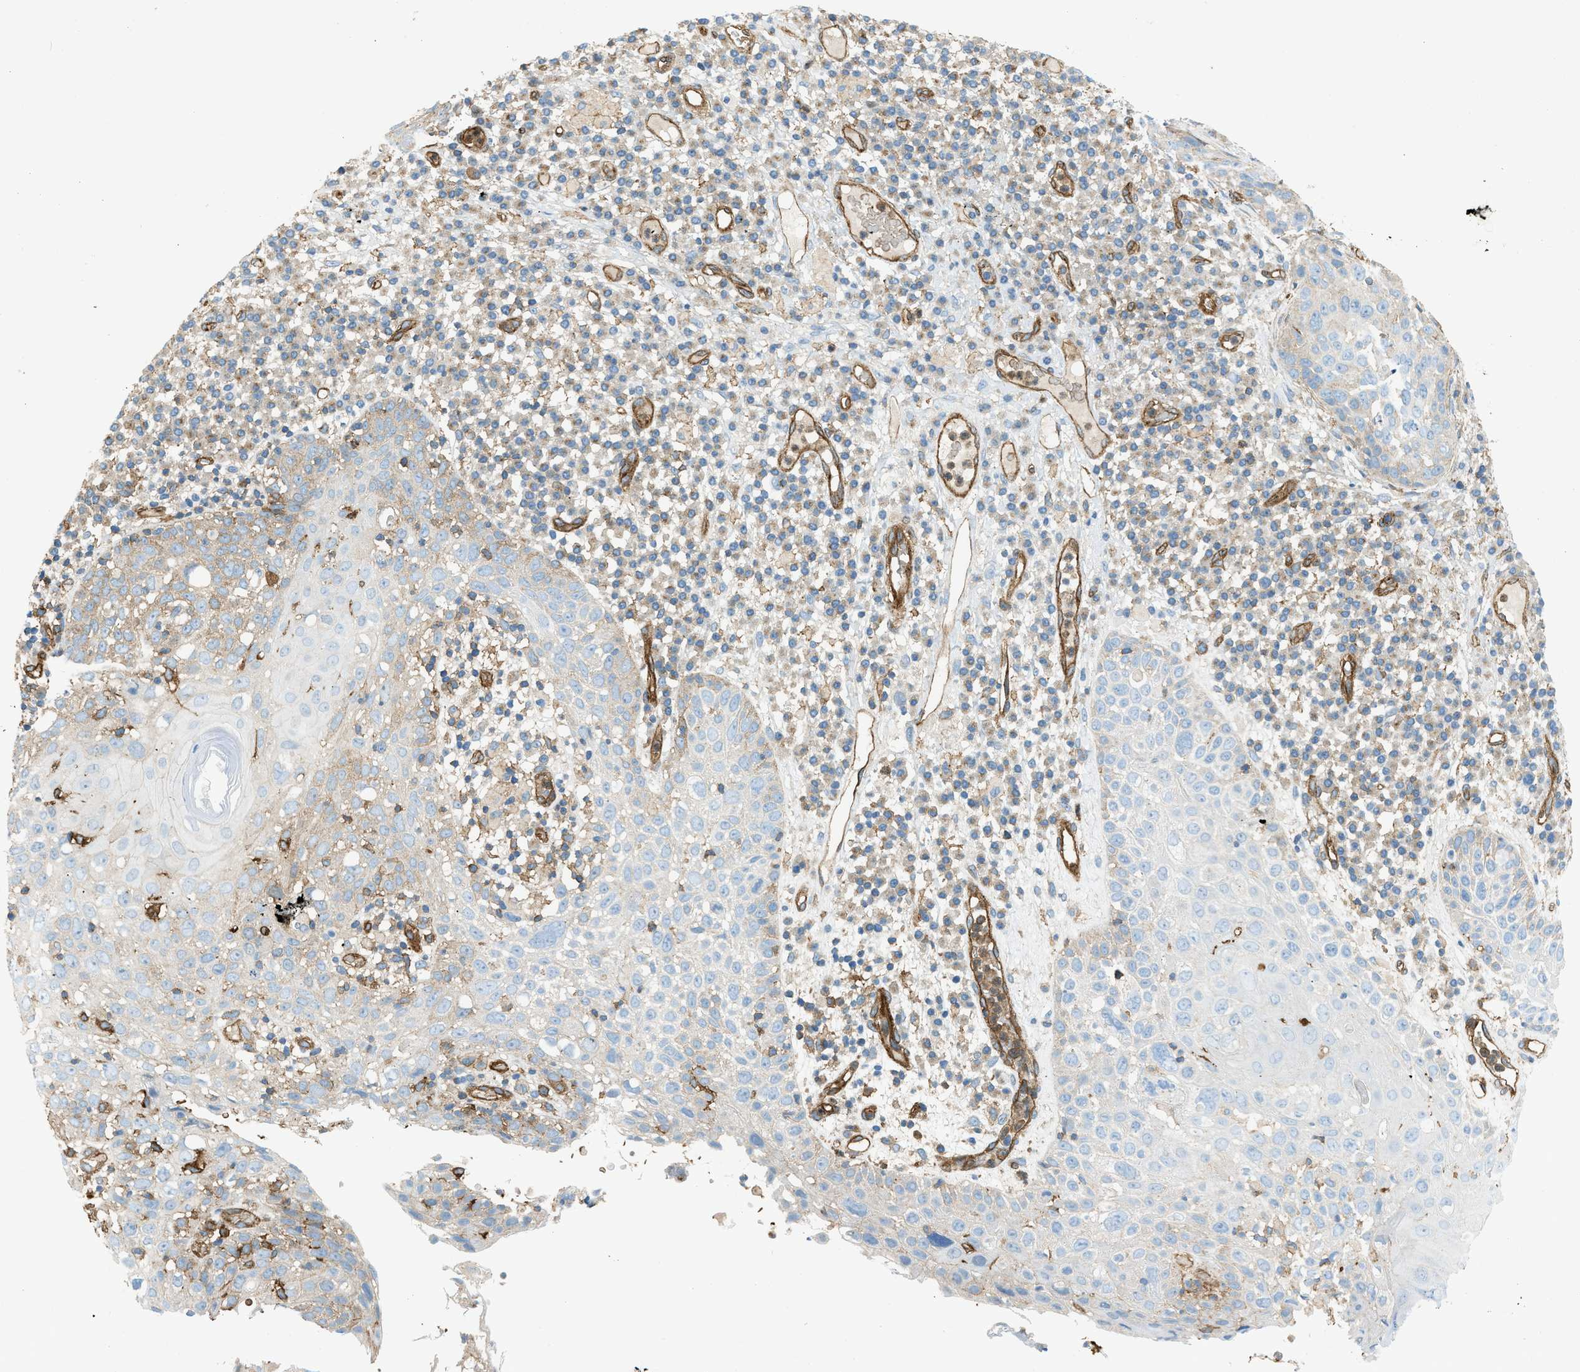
{"staining": {"intensity": "weak", "quantity": "<25%", "location": "cytoplasmic/membranous"}, "tissue": "skin cancer", "cell_type": "Tumor cells", "image_type": "cancer", "snomed": [{"axis": "morphology", "description": "Squamous cell carcinoma in situ, NOS"}, {"axis": "morphology", "description": "Squamous cell carcinoma, NOS"}, {"axis": "topography", "description": "Skin"}], "caption": "The micrograph demonstrates no staining of tumor cells in skin cancer.", "gene": "HIP1", "patient": {"sex": "male", "age": 93}}